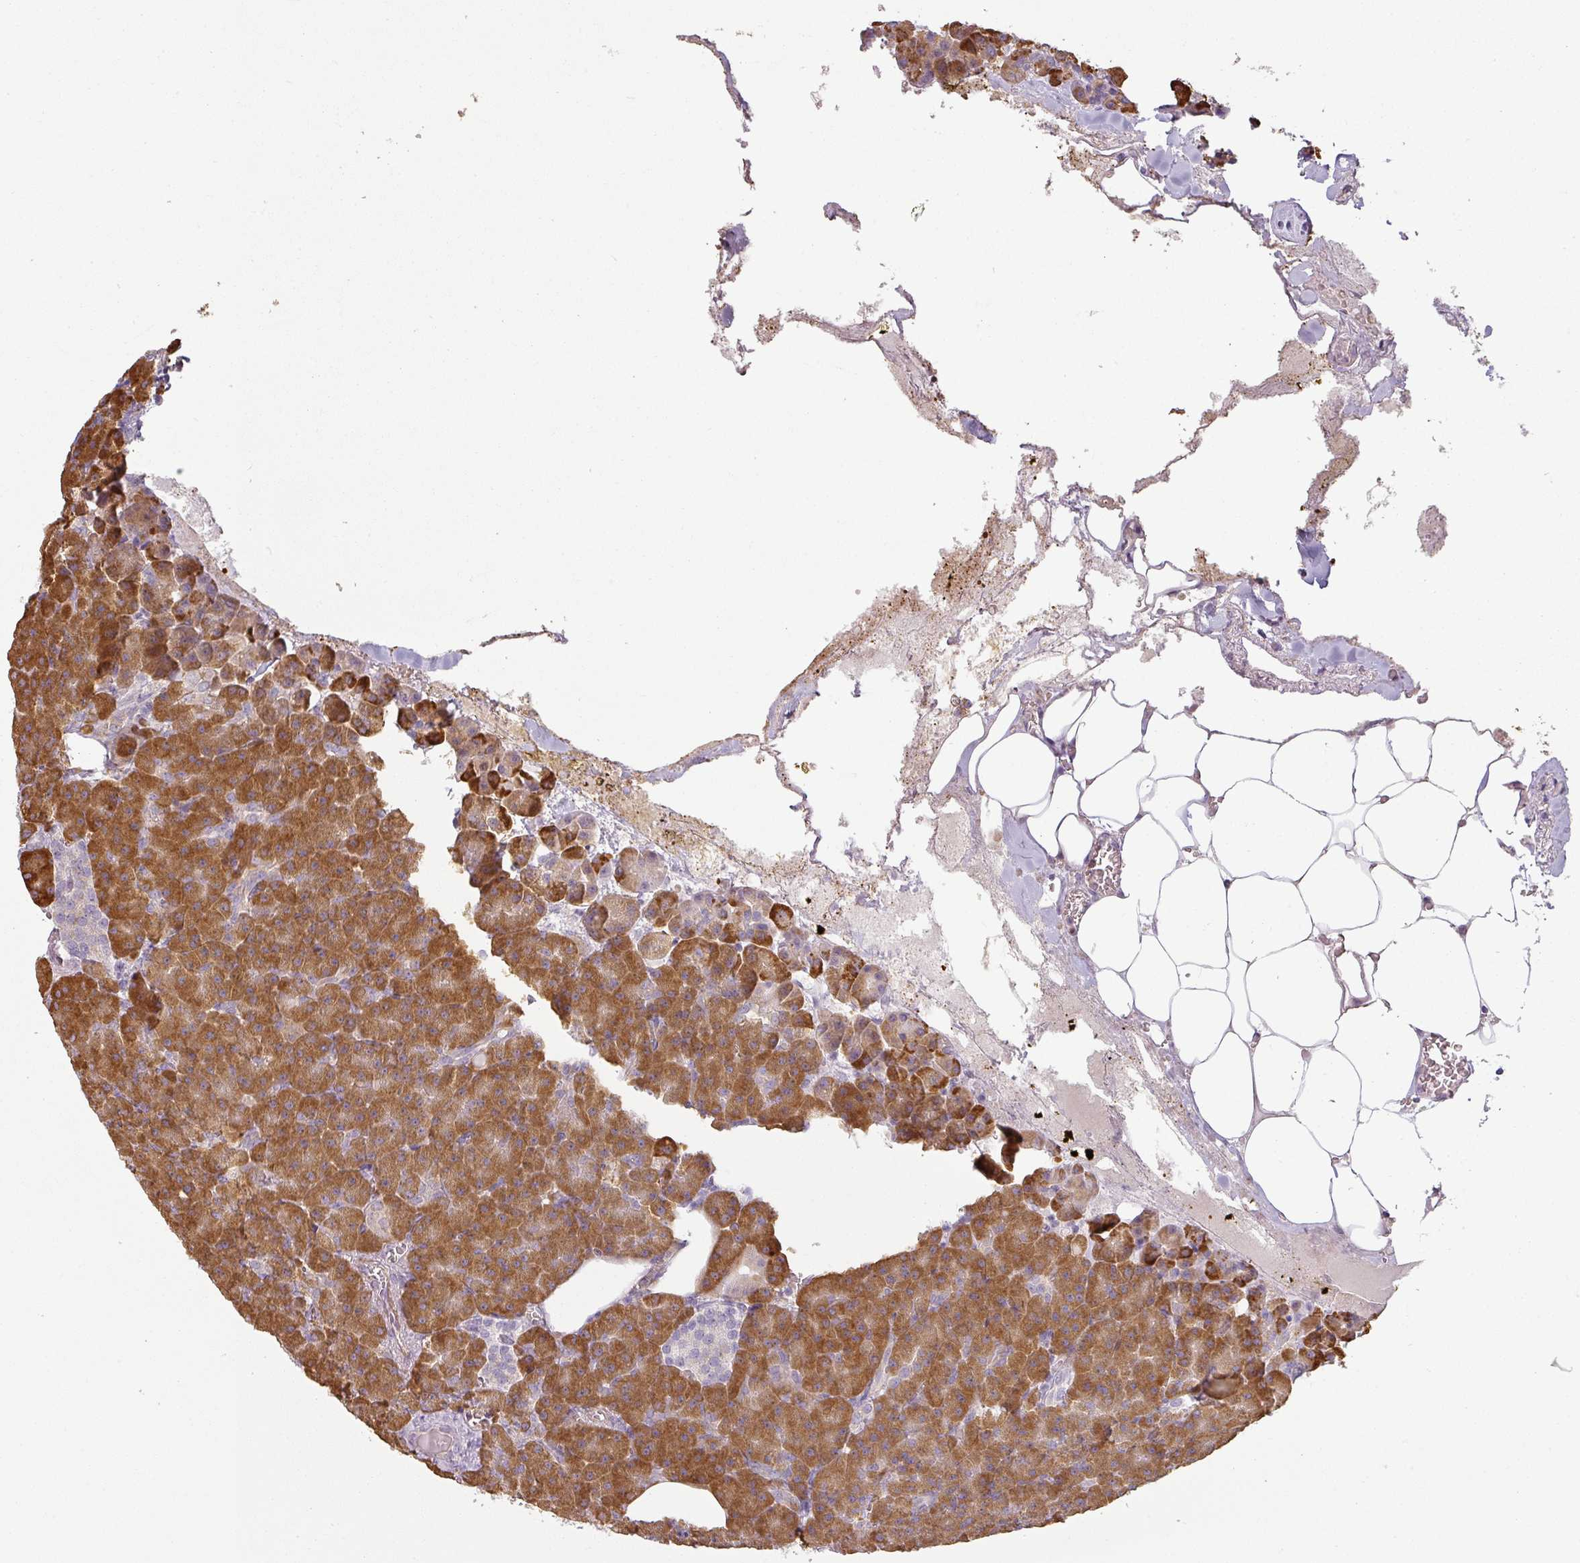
{"staining": {"intensity": "strong", "quantity": ">75%", "location": "cytoplasmic/membranous"}, "tissue": "pancreas", "cell_type": "Exocrine glandular cells", "image_type": "normal", "snomed": [{"axis": "morphology", "description": "Normal tissue, NOS"}, {"axis": "topography", "description": "Pancreas"}], "caption": "Protein expression analysis of unremarkable pancreas demonstrates strong cytoplasmic/membranous positivity in approximately >75% of exocrine glandular cells.", "gene": "CCDC144A", "patient": {"sex": "female", "age": 74}}